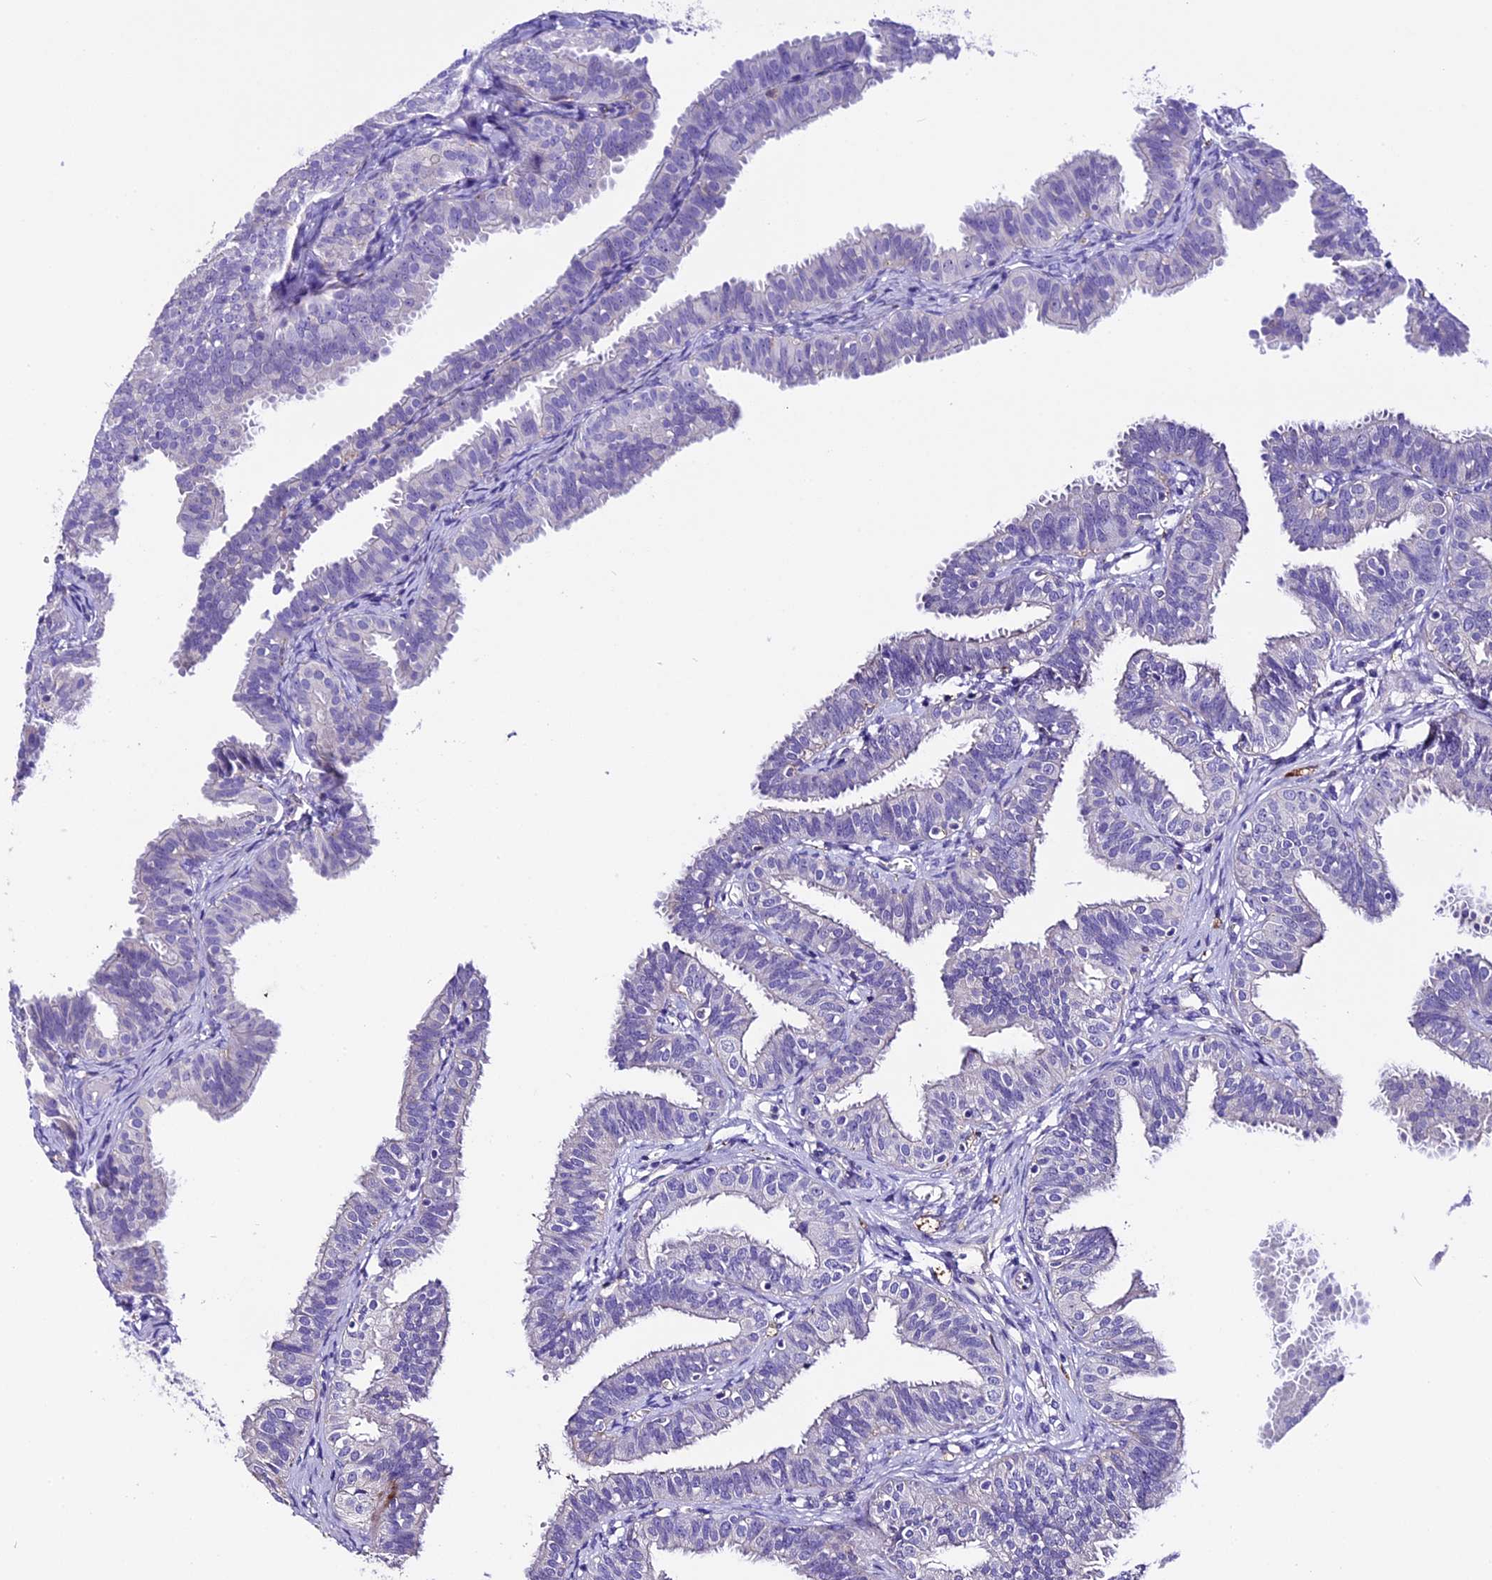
{"staining": {"intensity": "negative", "quantity": "none", "location": "none"}, "tissue": "fallopian tube", "cell_type": "Glandular cells", "image_type": "normal", "snomed": [{"axis": "morphology", "description": "Normal tissue, NOS"}, {"axis": "topography", "description": "Fallopian tube"}], "caption": "Immunohistochemistry (IHC) photomicrograph of normal fallopian tube: fallopian tube stained with DAB shows no significant protein expression in glandular cells. (DAB IHC, high magnification).", "gene": "NOD2", "patient": {"sex": "female", "age": 35}}